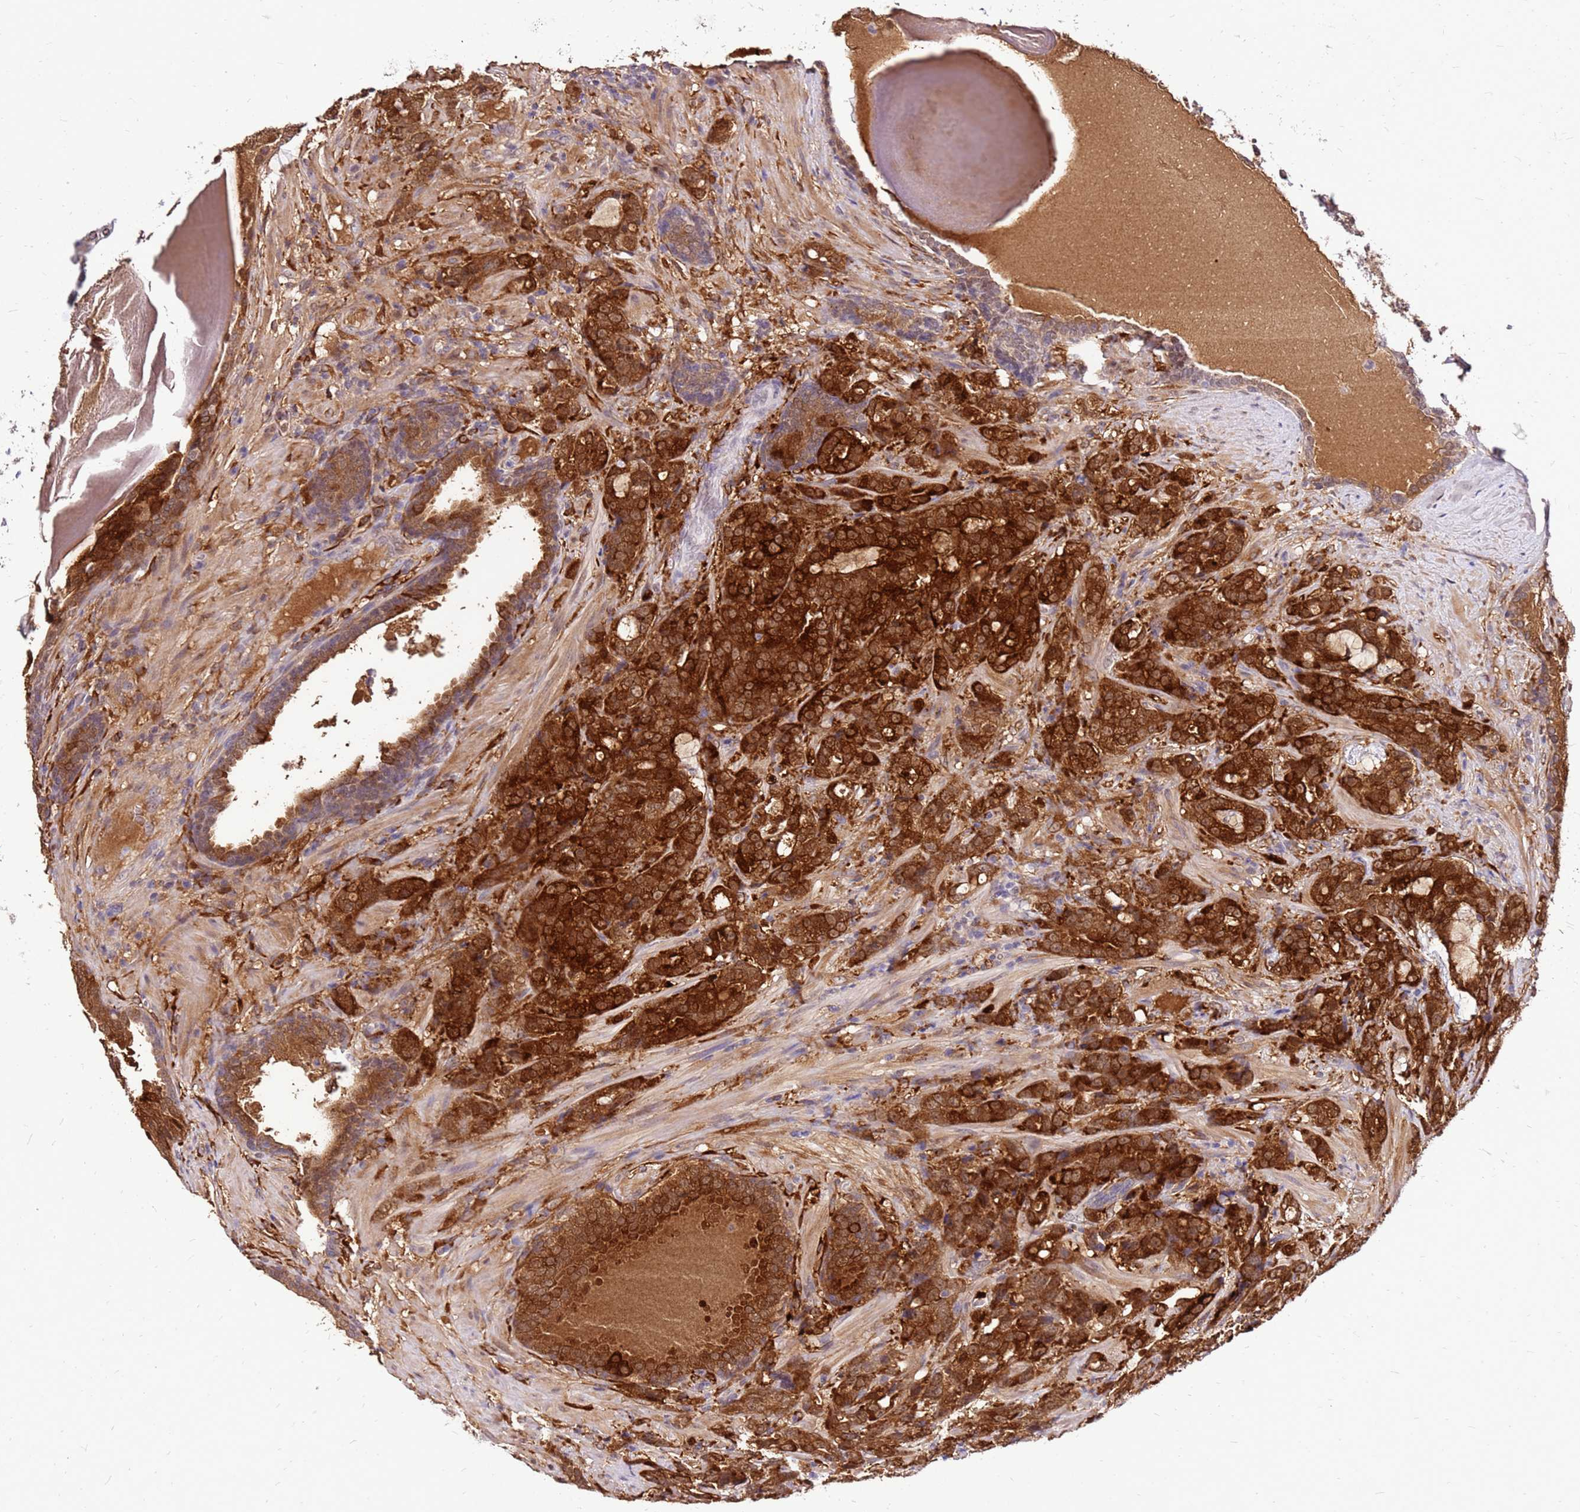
{"staining": {"intensity": "strong", "quantity": ">75%", "location": "cytoplasmic/membranous"}, "tissue": "prostate cancer", "cell_type": "Tumor cells", "image_type": "cancer", "snomed": [{"axis": "morphology", "description": "Adenocarcinoma, High grade"}, {"axis": "topography", "description": "Prostate"}], "caption": "Human prostate cancer (adenocarcinoma (high-grade)) stained with a protein marker demonstrates strong staining in tumor cells.", "gene": "ALDH1A3", "patient": {"sex": "male", "age": 67}}